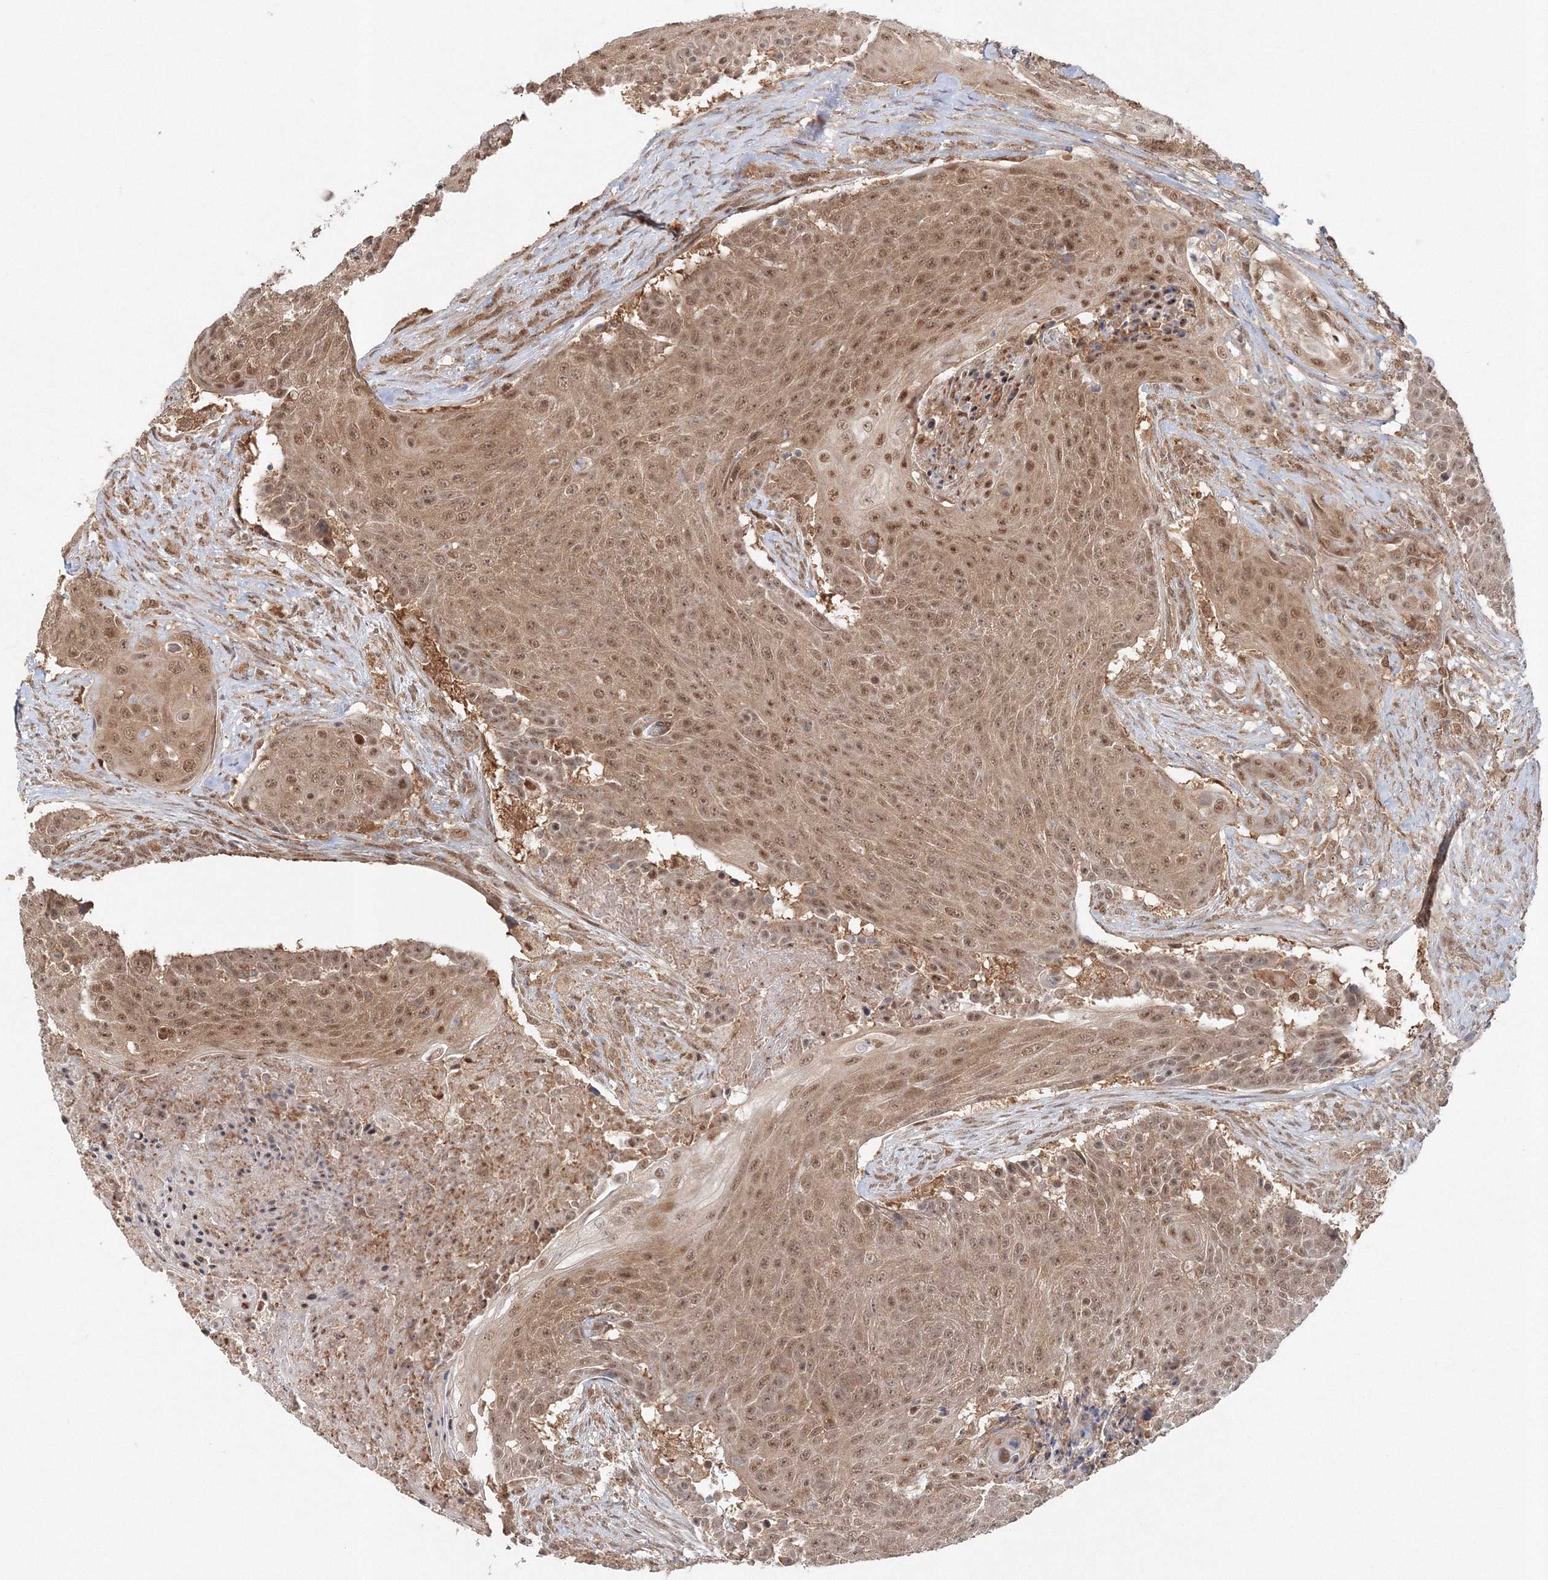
{"staining": {"intensity": "moderate", "quantity": ">75%", "location": "cytoplasmic/membranous,nuclear"}, "tissue": "urothelial cancer", "cell_type": "Tumor cells", "image_type": "cancer", "snomed": [{"axis": "morphology", "description": "Urothelial carcinoma, High grade"}, {"axis": "topography", "description": "Urinary bladder"}], "caption": "Moderate cytoplasmic/membranous and nuclear expression is identified in approximately >75% of tumor cells in high-grade urothelial carcinoma.", "gene": "PSMD6", "patient": {"sex": "female", "age": 63}}